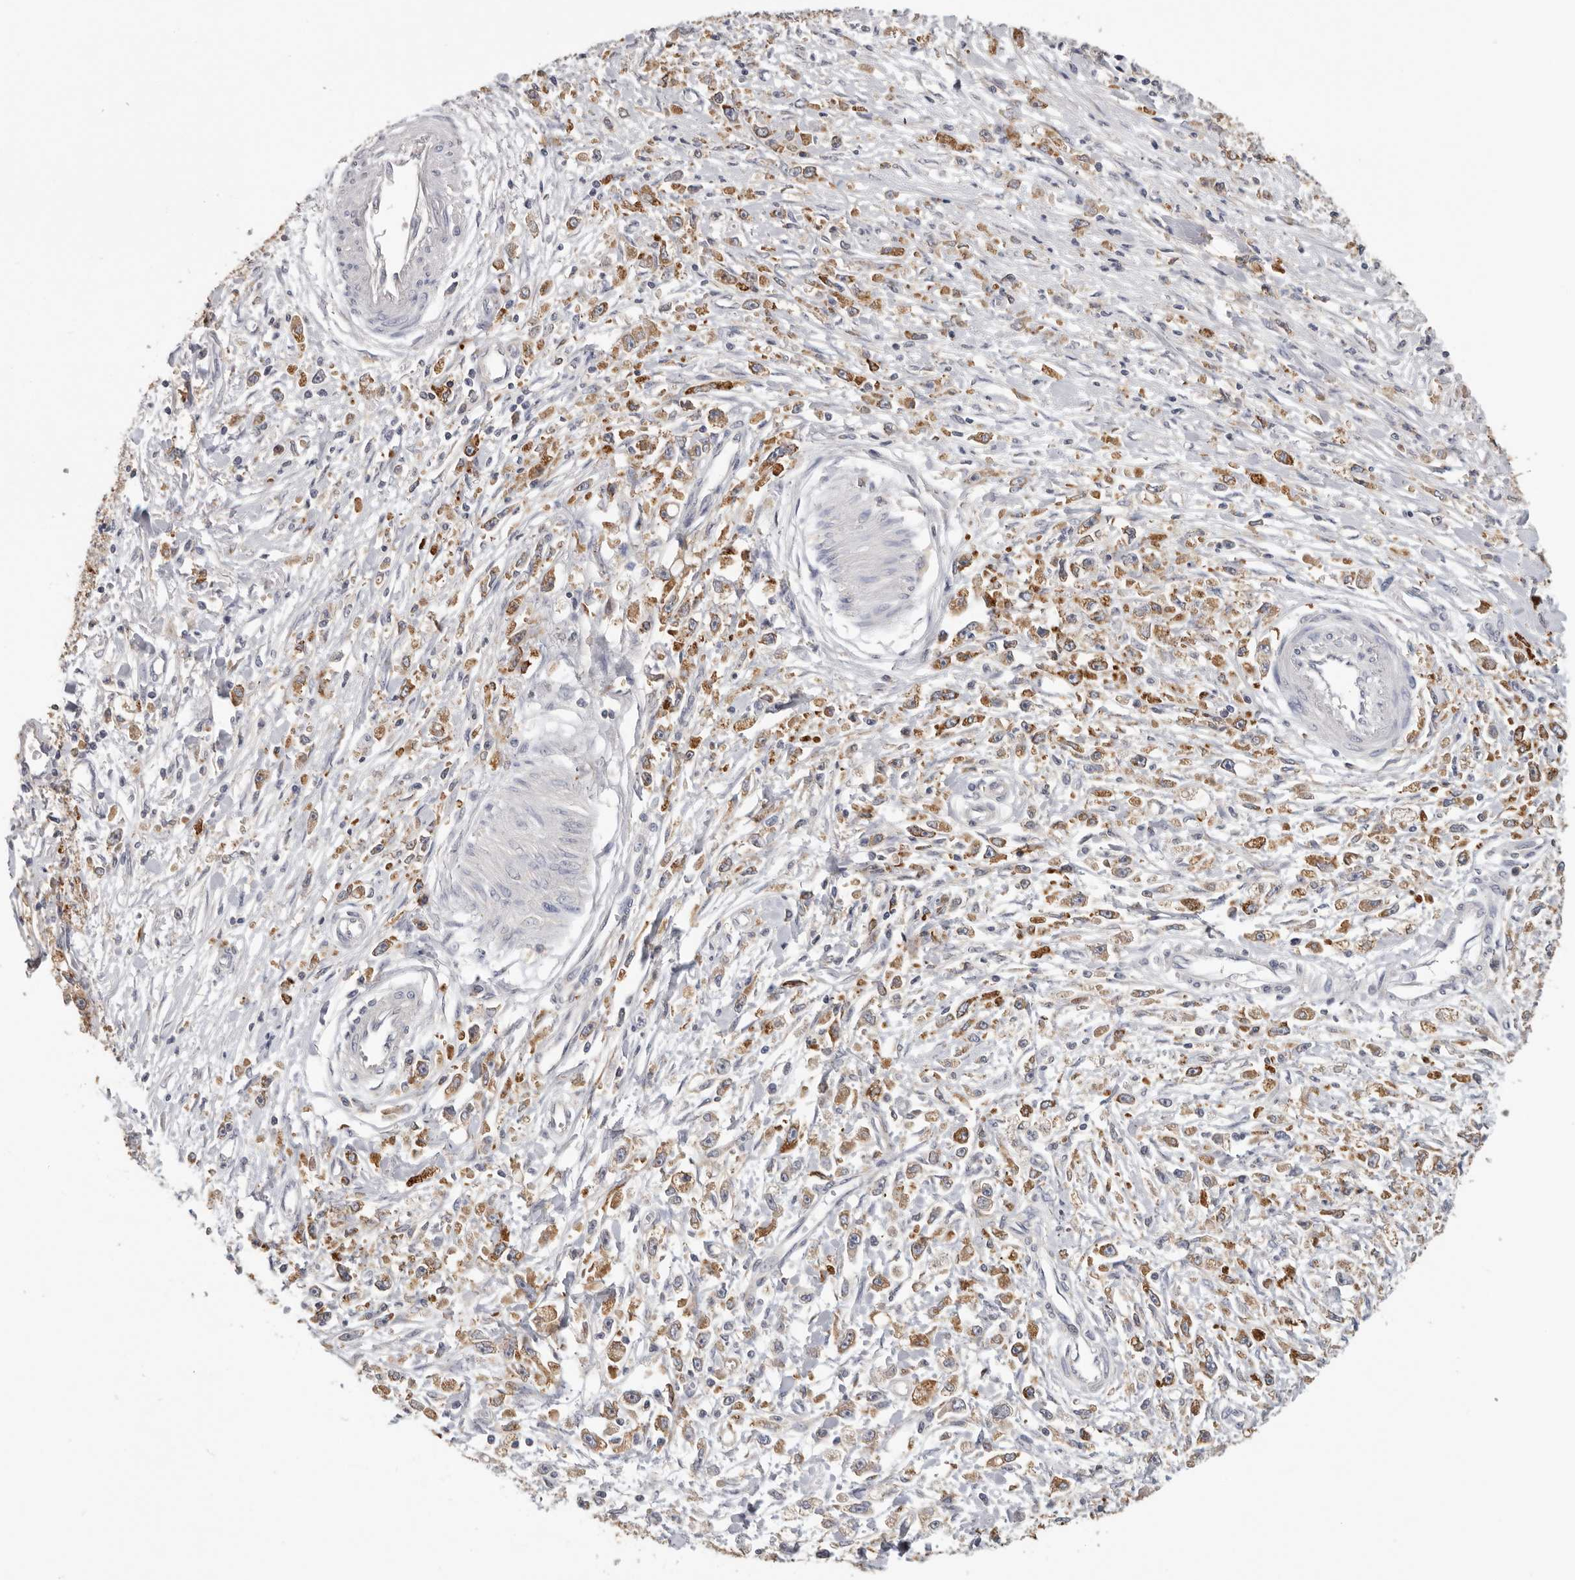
{"staining": {"intensity": "moderate", "quantity": ">75%", "location": "cytoplasmic/membranous"}, "tissue": "stomach cancer", "cell_type": "Tumor cells", "image_type": "cancer", "snomed": [{"axis": "morphology", "description": "Adenocarcinoma, NOS"}, {"axis": "topography", "description": "Stomach"}], "caption": "A brown stain shows moderate cytoplasmic/membranous staining of a protein in human stomach adenocarcinoma tumor cells.", "gene": "TFRC", "patient": {"sex": "female", "age": 59}}